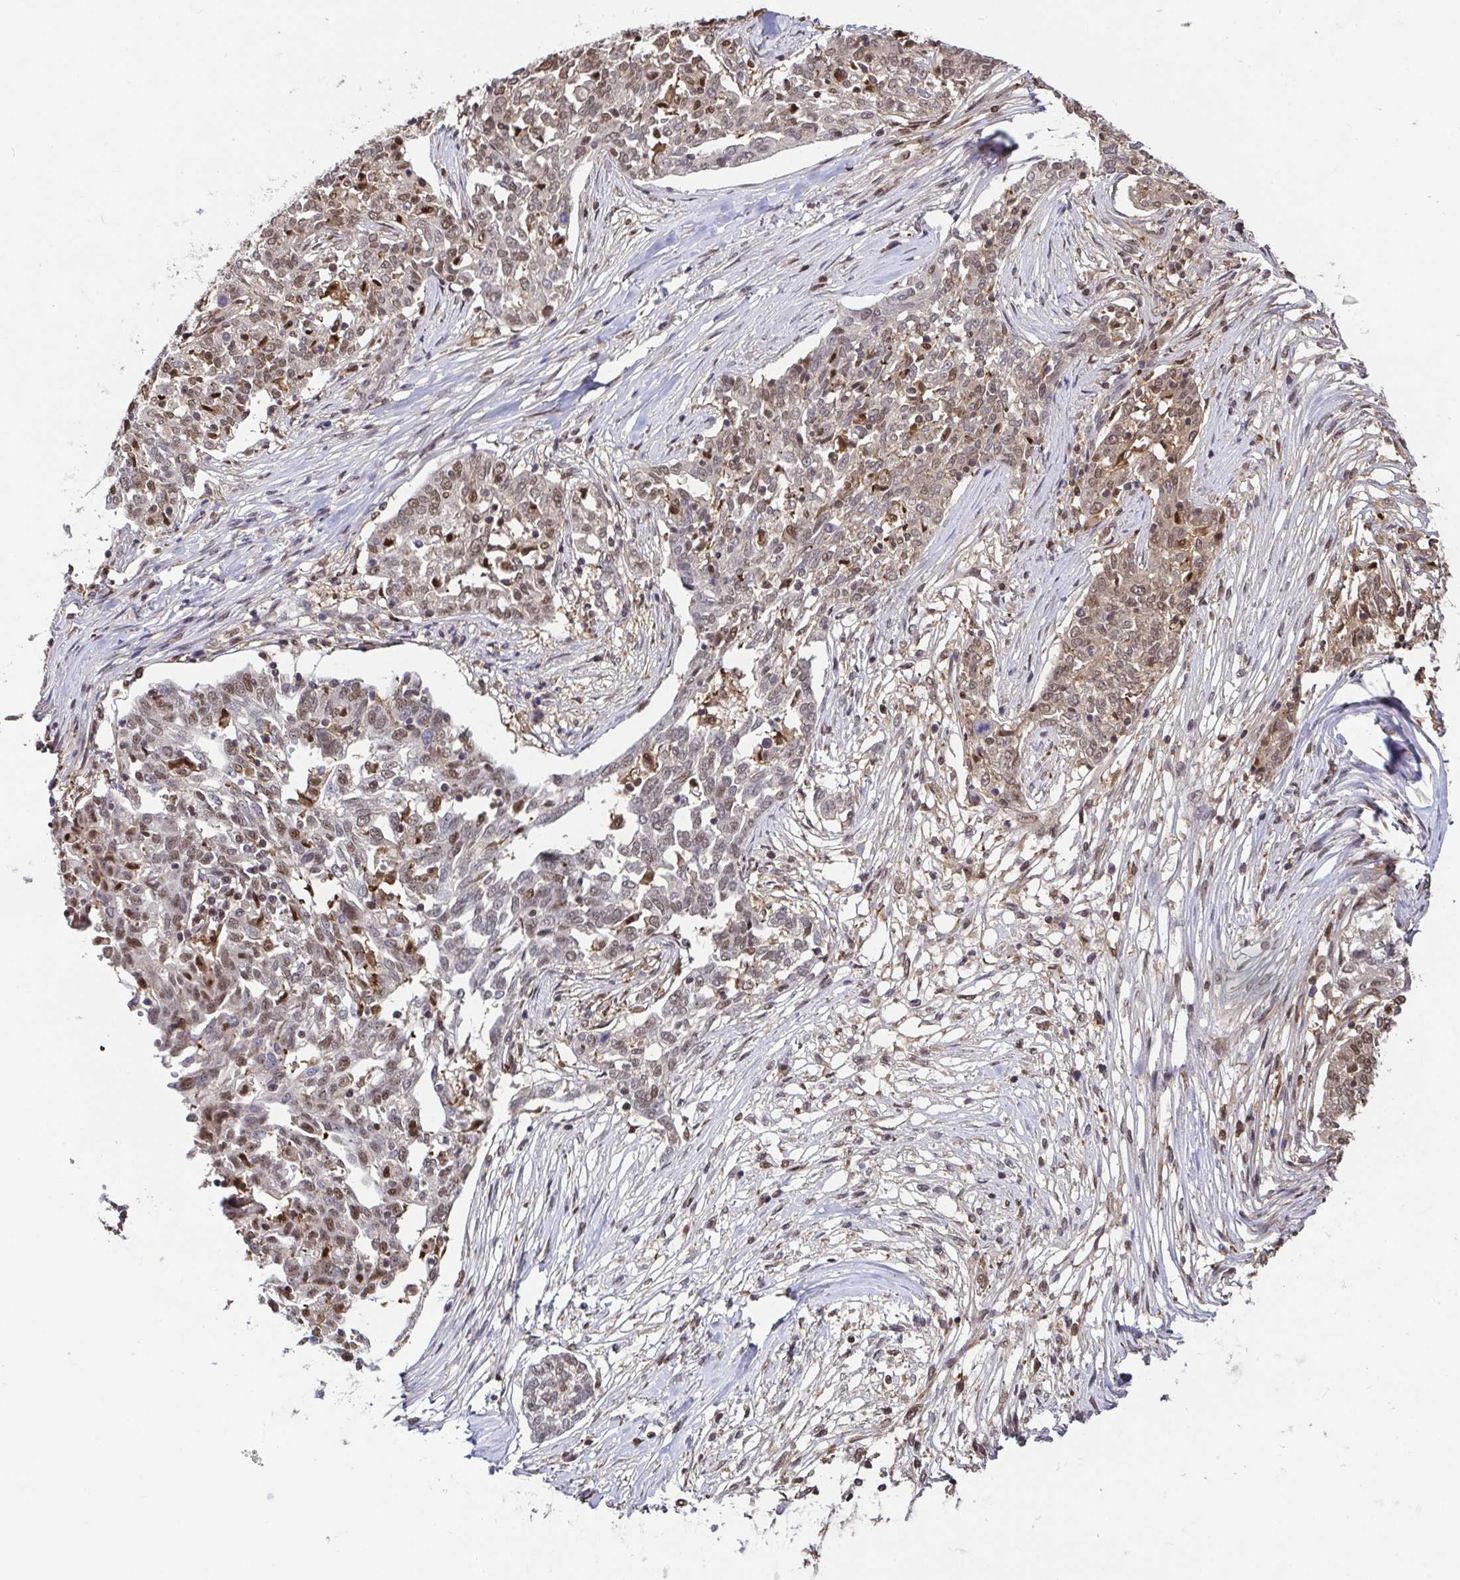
{"staining": {"intensity": "moderate", "quantity": ">75%", "location": "cytoplasmic/membranous,nuclear"}, "tissue": "ovarian cancer", "cell_type": "Tumor cells", "image_type": "cancer", "snomed": [{"axis": "morphology", "description": "Cystadenocarcinoma, serous, NOS"}, {"axis": "topography", "description": "Ovary"}], "caption": "Tumor cells display medium levels of moderate cytoplasmic/membranous and nuclear staining in approximately >75% of cells in human ovarian cancer.", "gene": "PSMB9", "patient": {"sex": "female", "age": 67}}